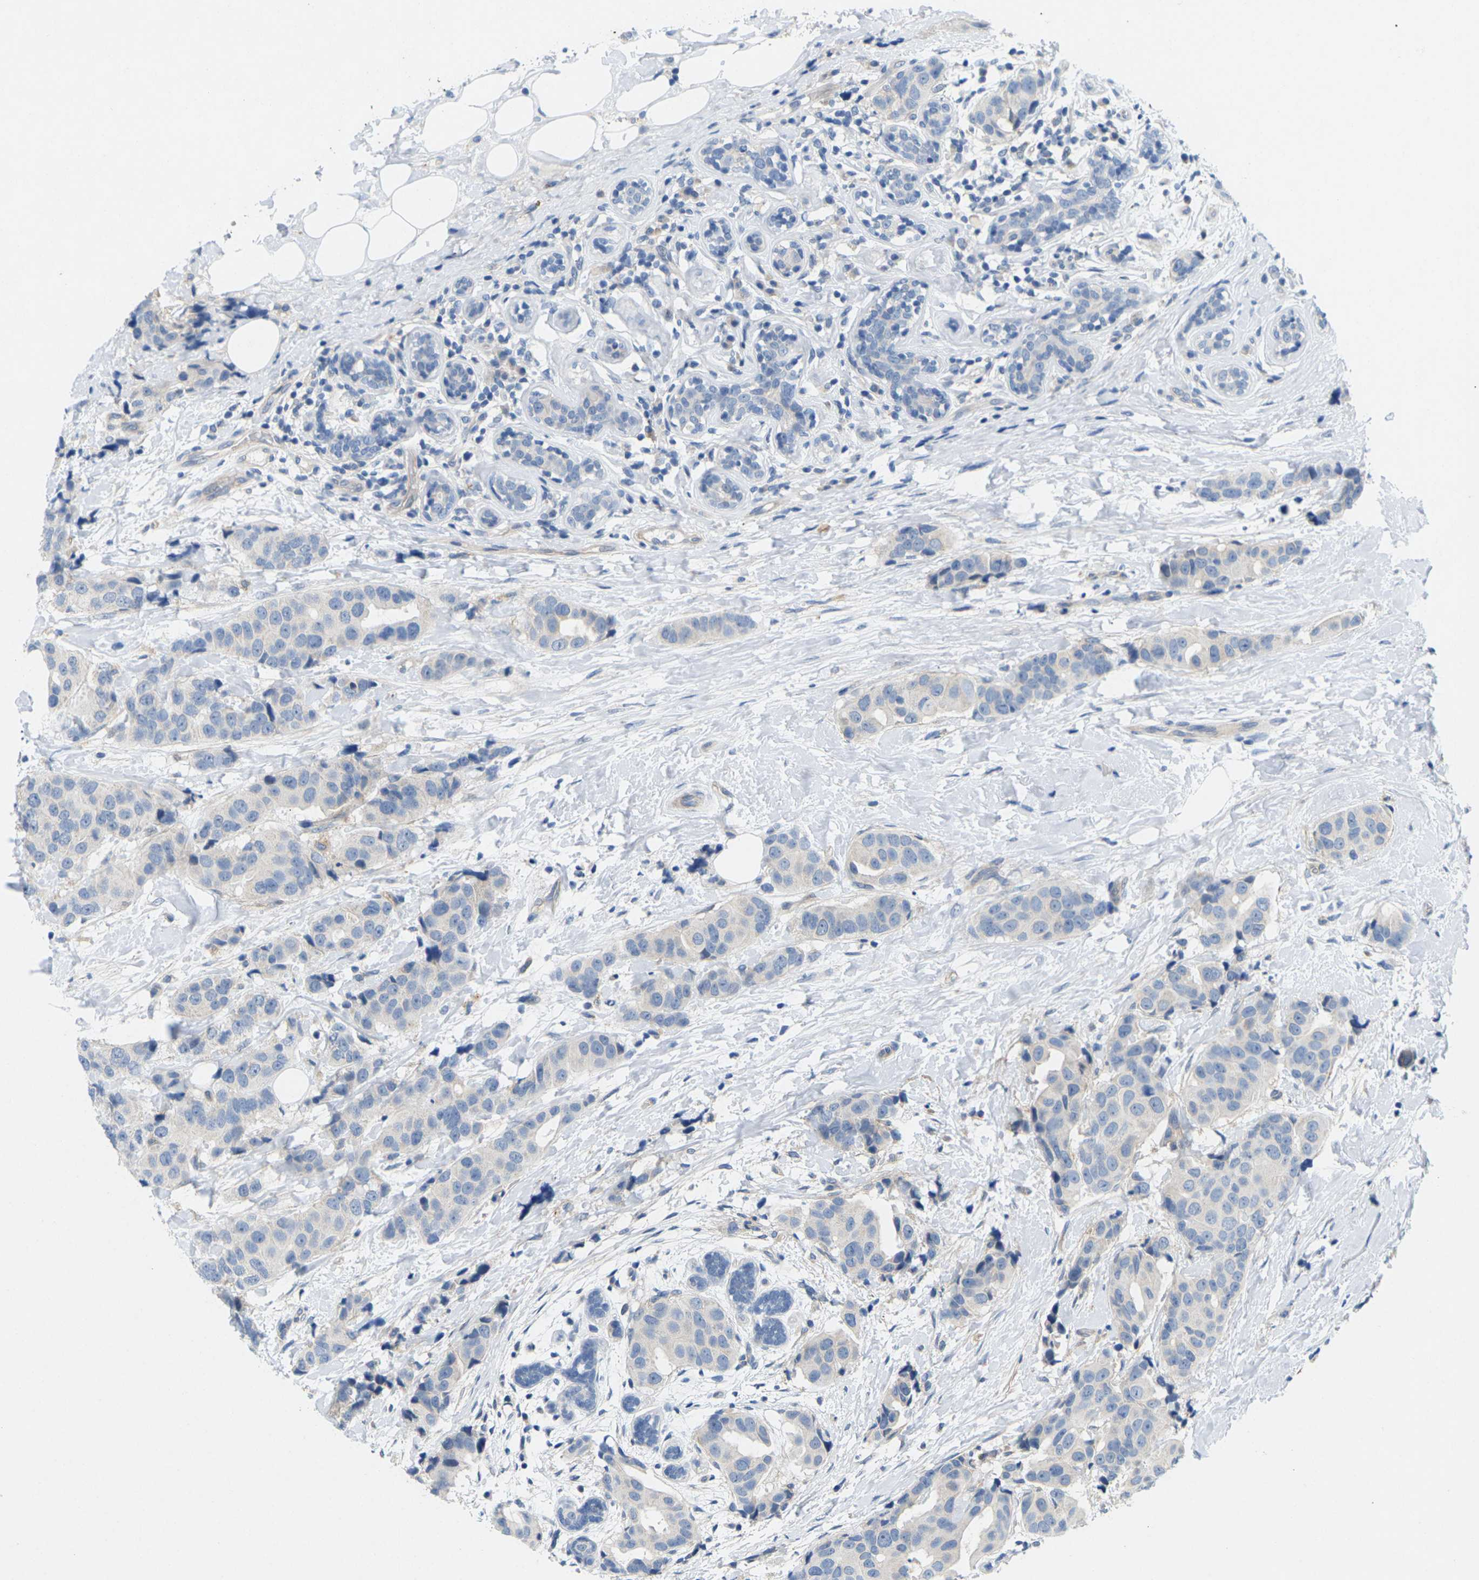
{"staining": {"intensity": "negative", "quantity": "none", "location": "none"}, "tissue": "breast cancer", "cell_type": "Tumor cells", "image_type": "cancer", "snomed": [{"axis": "morphology", "description": "Normal tissue, NOS"}, {"axis": "morphology", "description": "Duct carcinoma"}, {"axis": "topography", "description": "Breast"}], "caption": "Photomicrograph shows no protein positivity in tumor cells of breast cancer (invasive ductal carcinoma) tissue. The staining is performed using DAB brown chromogen with nuclei counter-stained in using hematoxylin.", "gene": "ITGA5", "patient": {"sex": "female", "age": 39}}